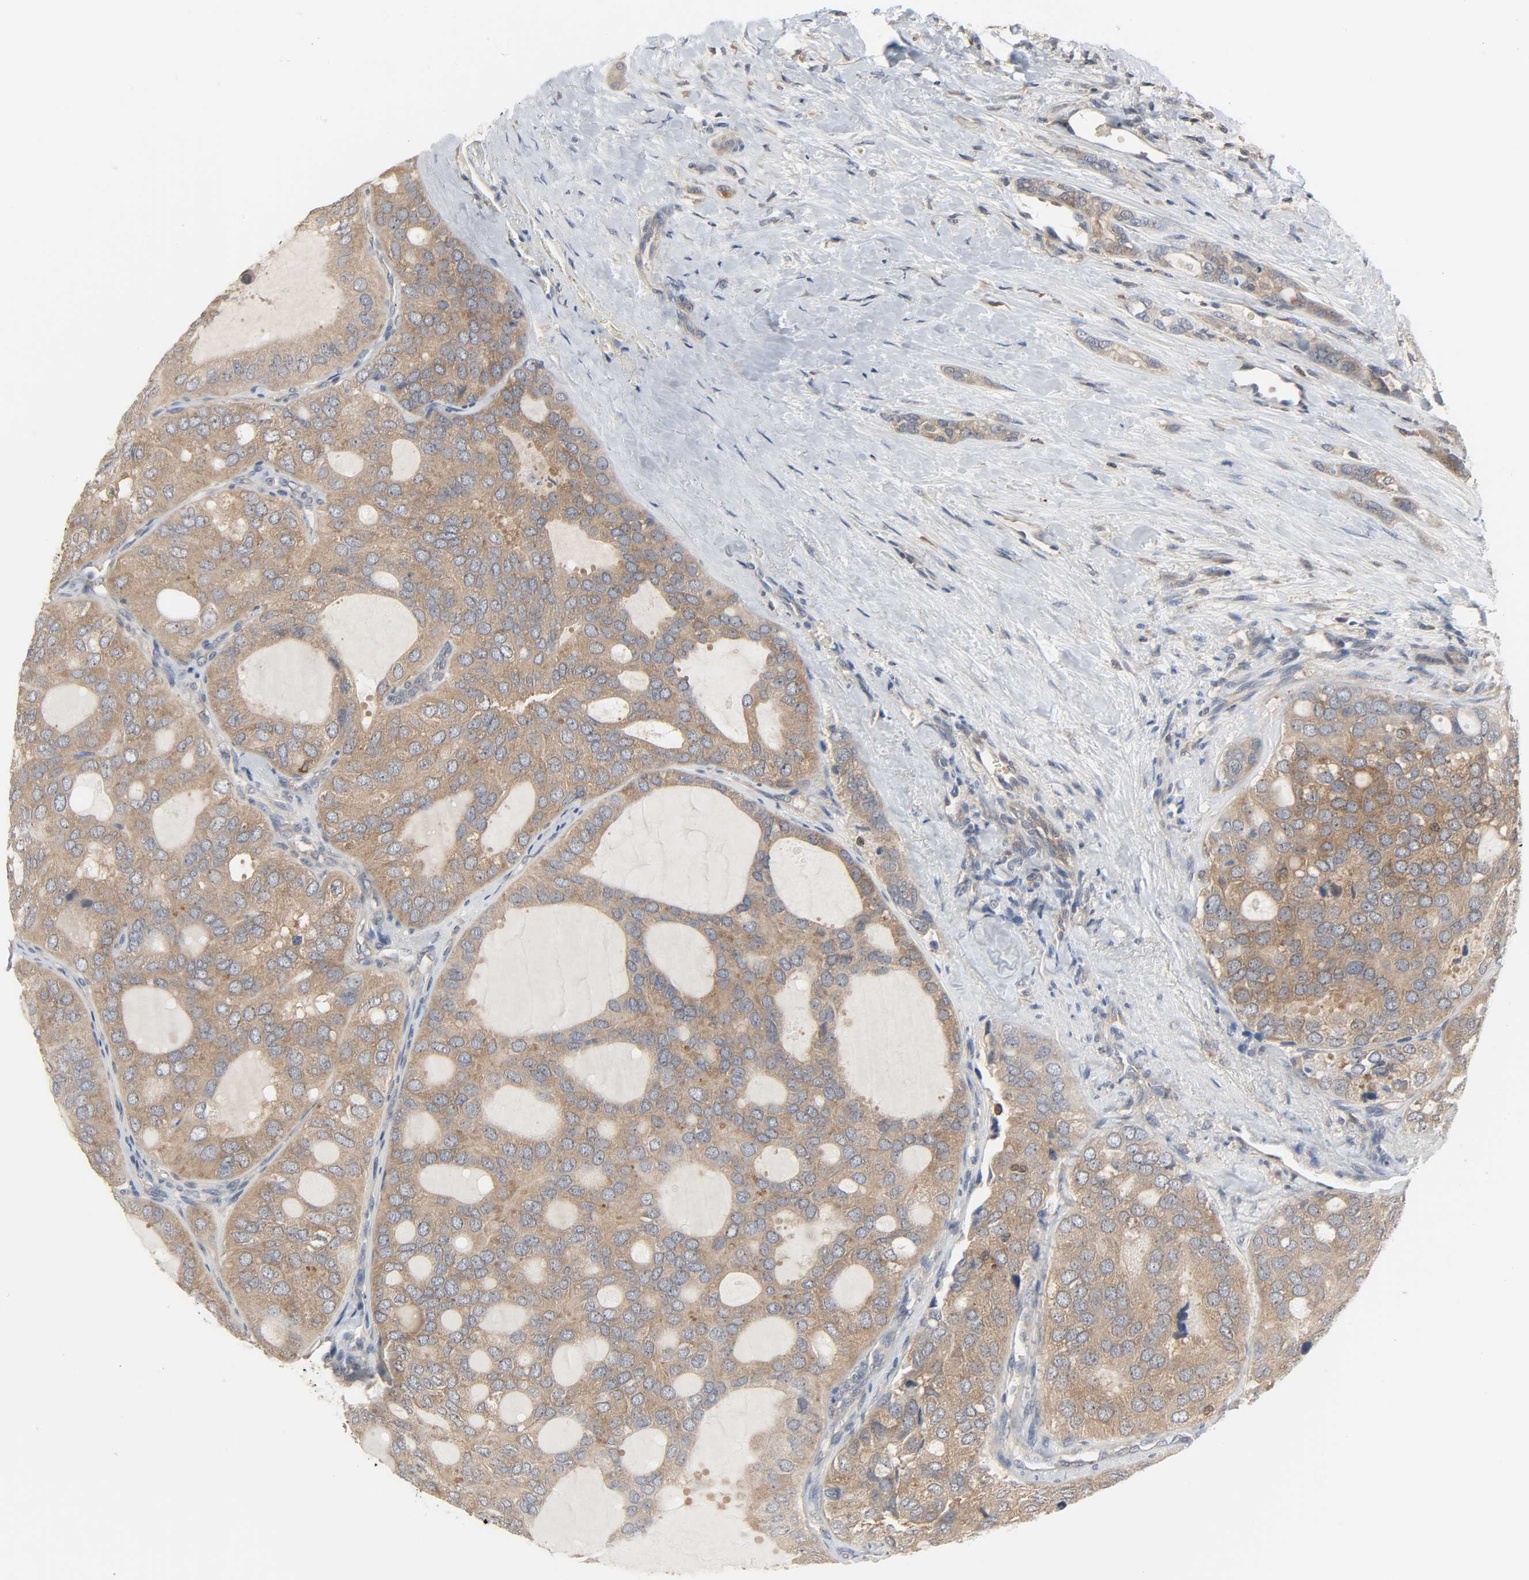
{"staining": {"intensity": "moderate", "quantity": ">75%", "location": "cytoplasmic/membranous"}, "tissue": "thyroid cancer", "cell_type": "Tumor cells", "image_type": "cancer", "snomed": [{"axis": "morphology", "description": "Follicular adenoma carcinoma, NOS"}, {"axis": "topography", "description": "Thyroid gland"}], "caption": "Approximately >75% of tumor cells in human thyroid cancer (follicular adenoma carcinoma) show moderate cytoplasmic/membranous protein positivity as visualized by brown immunohistochemical staining.", "gene": "PLEKHA2", "patient": {"sex": "male", "age": 75}}